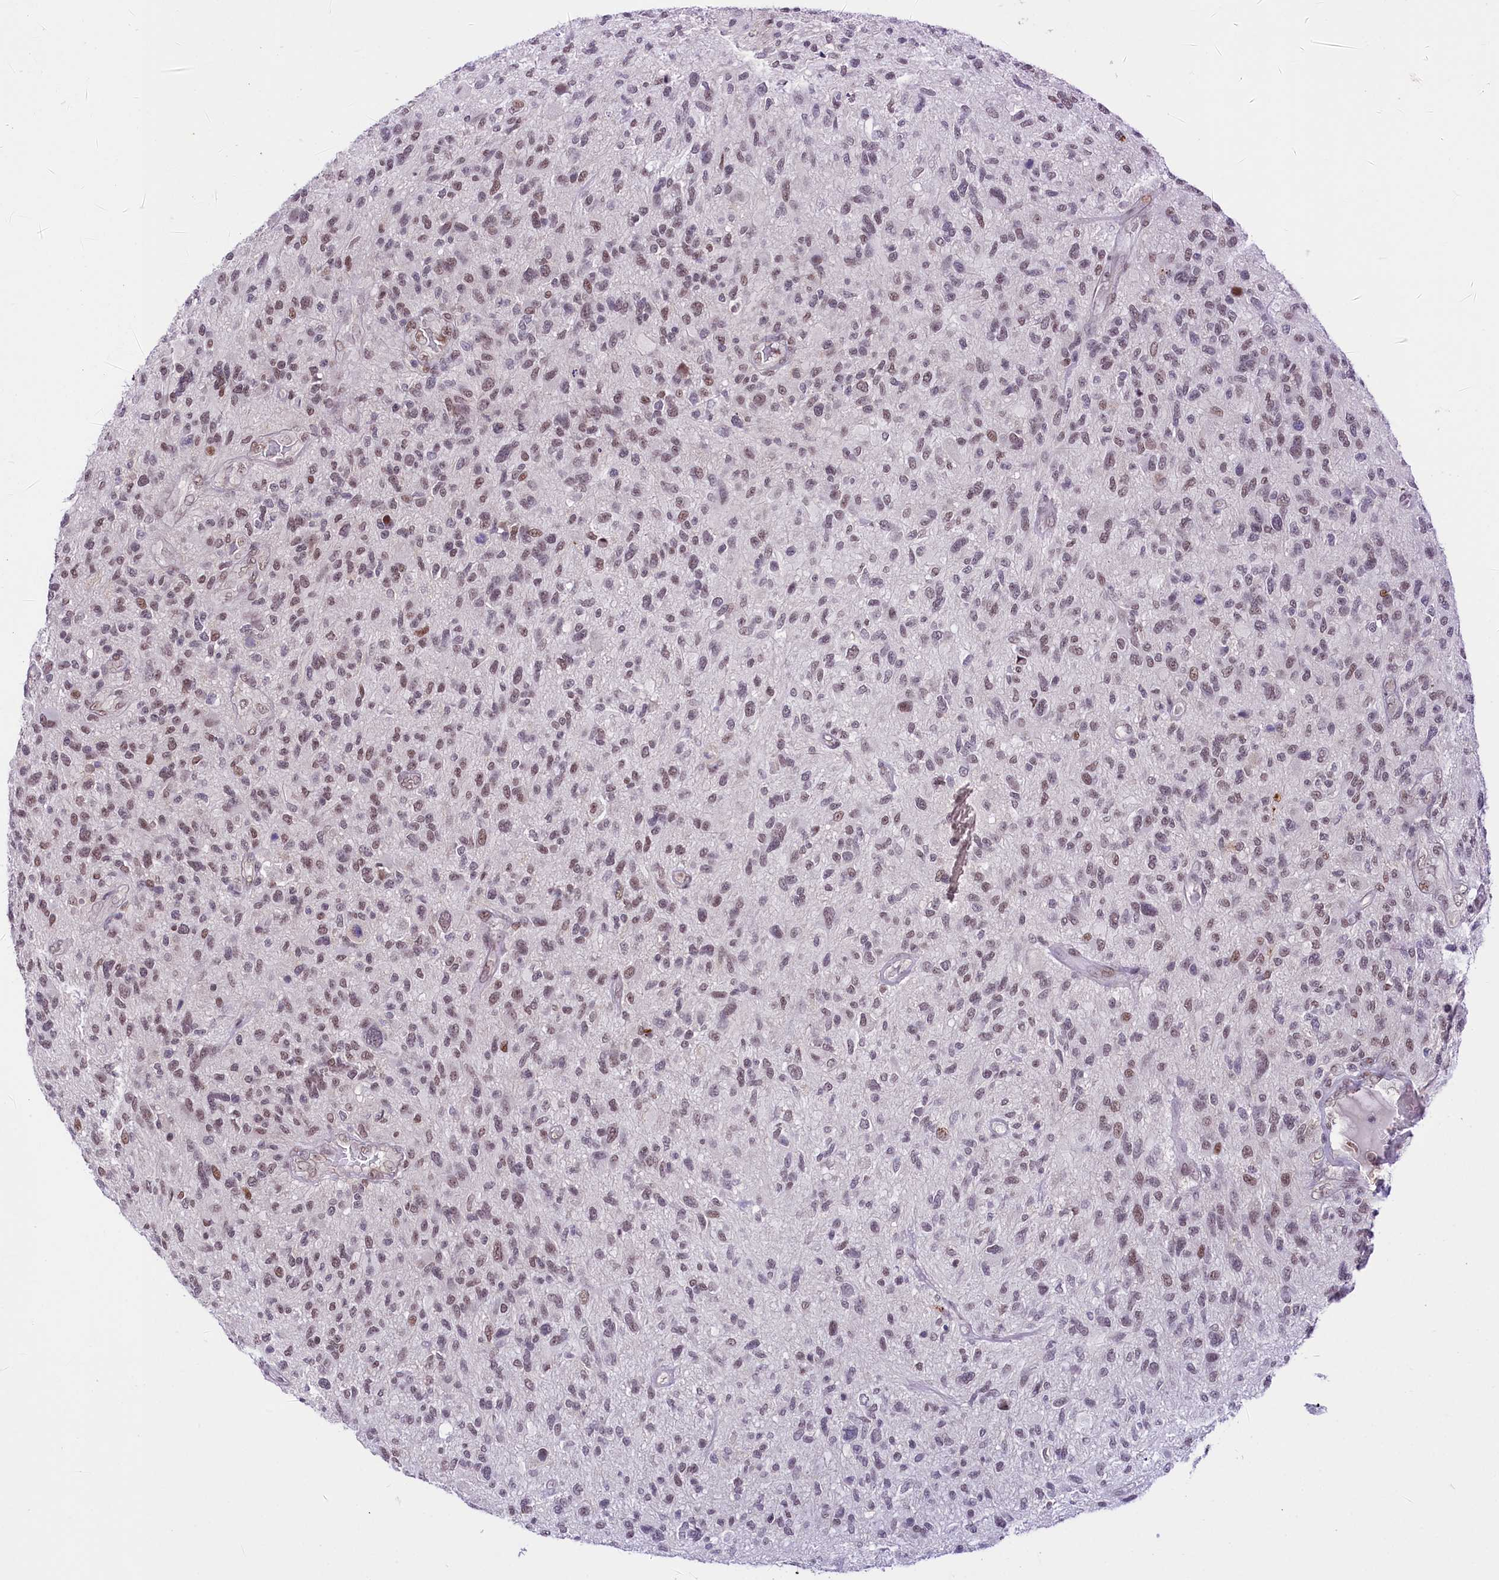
{"staining": {"intensity": "moderate", "quantity": "25%-75%", "location": "nuclear"}, "tissue": "glioma", "cell_type": "Tumor cells", "image_type": "cancer", "snomed": [{"axis": "morphology", "description": "Glioma, malignant, High grade"}, {"axis": "topography", "description": "Brain"}], "caption": "There is medium levels of moderate nuclear staining in tumor cells of glioma, as demonstrated by immunohistochemical staining (brown color).", "gene": "SCAF11", "patient": {"sex": "male", "age": 47}}